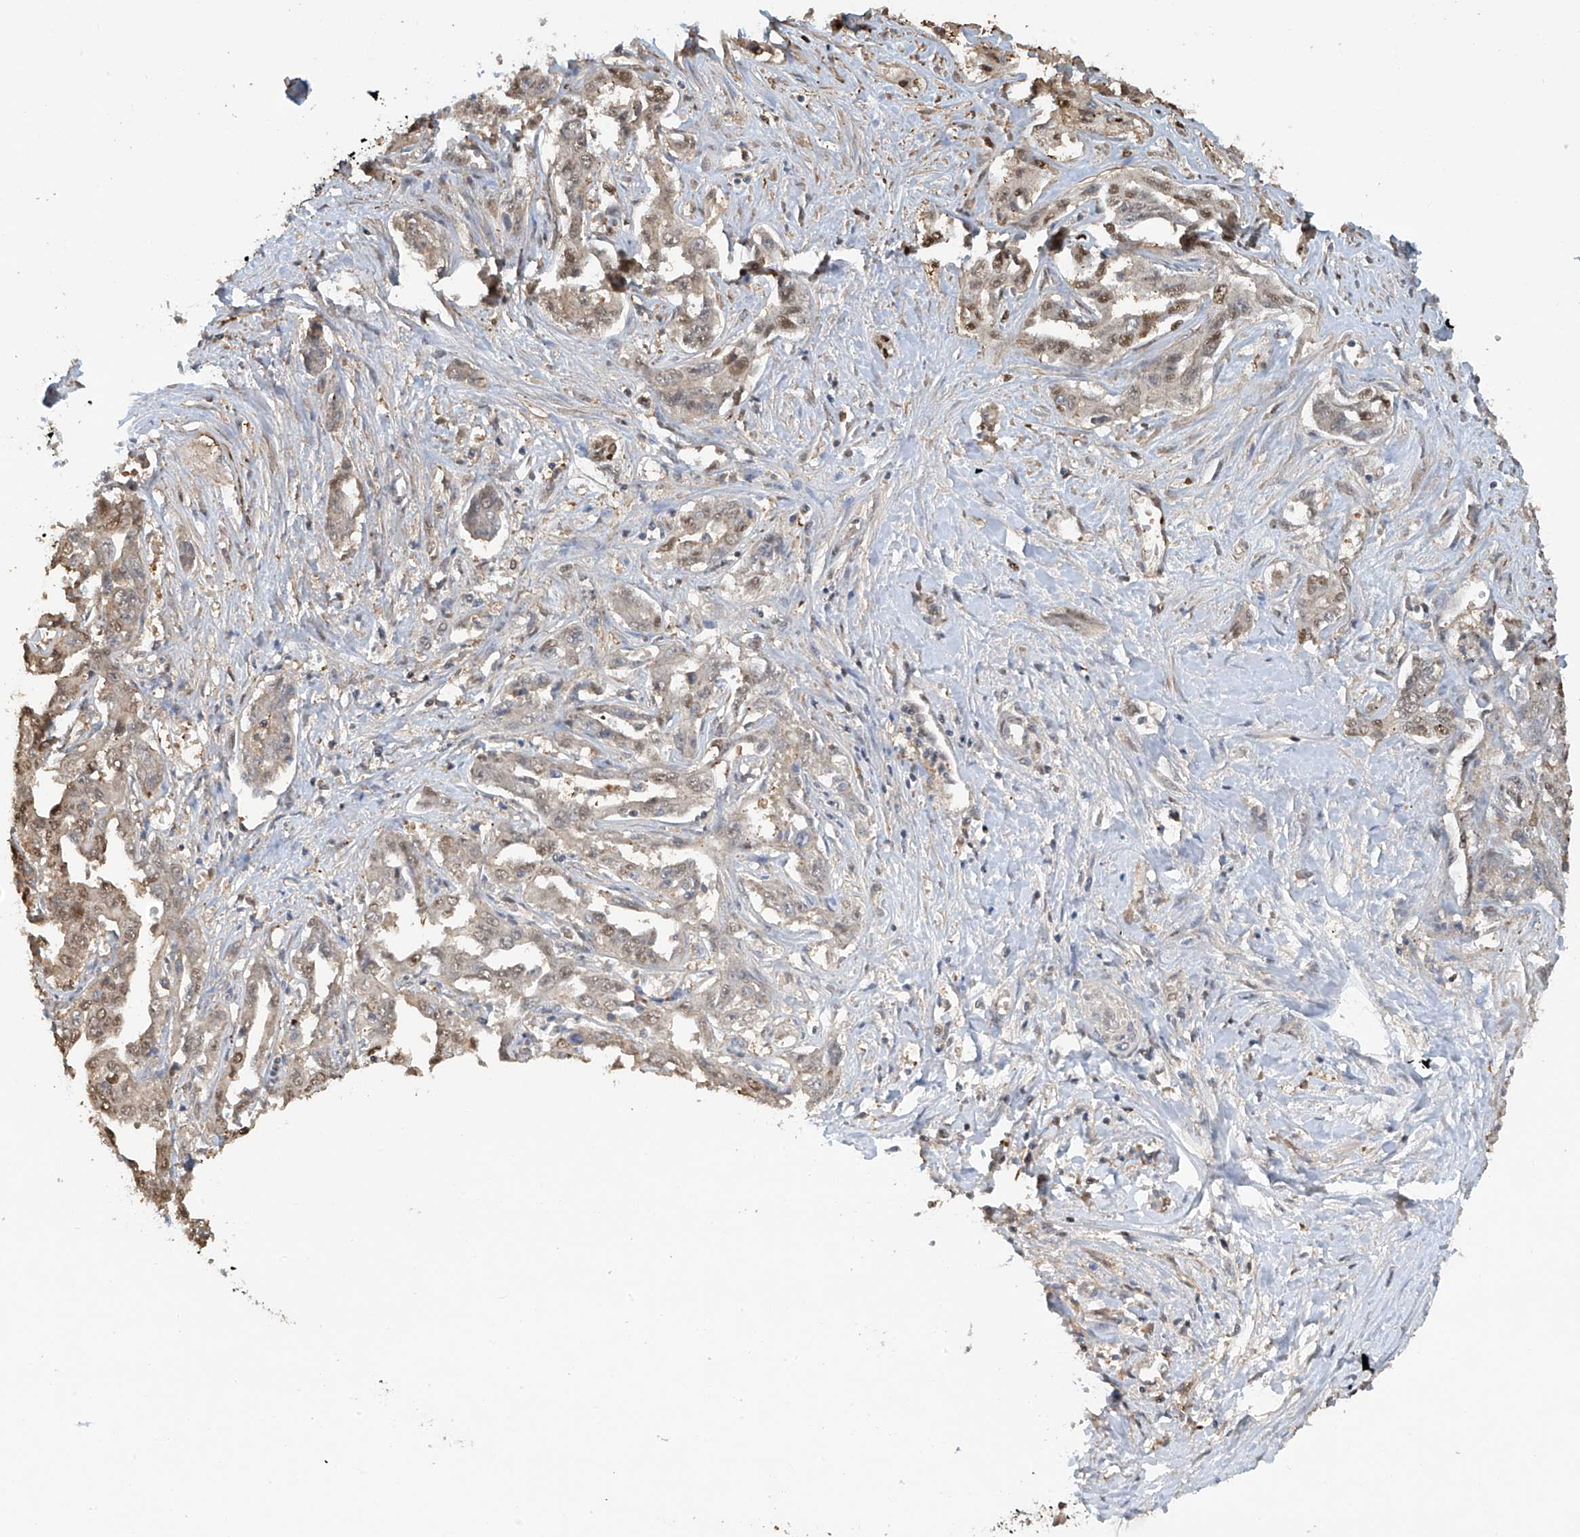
{"staining": {"intensity": "weak", "quantity": "<25%", "location": "nuclear"}, "tissue": "liver cancer", "cell_type": "Tumor cells", "image_type": "cancer", "snomed": [{"axis": "morphology", "description": "Cholangiocarcinoma"}, {"axis": "topography", "description": "Liver"}], "caption": "A high-resolution photomicrograph shows immunohistochemistry staining of cholangiocarcinoma (liver), which exhibits no significant staining in tumor cells.", "gene": "PMM1", "patient": {"sex": "male", "age": 59}}